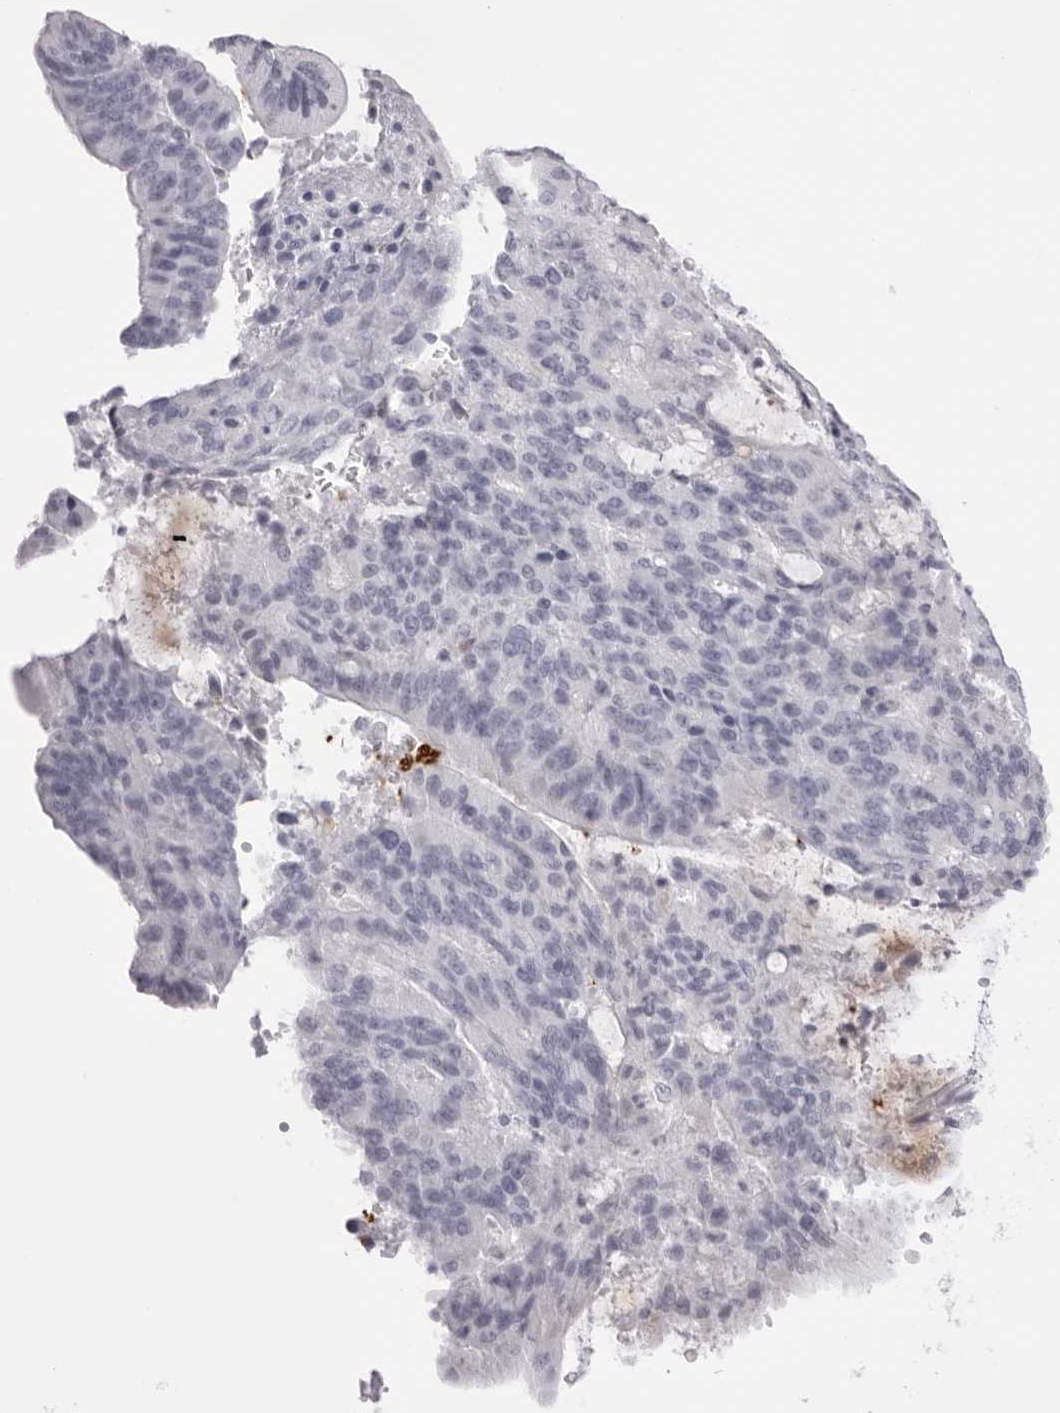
{"staining": {"intensity": "negative", "quantity": "none", "location": "none"}, "tissue": "liver cancer", "cell_type": "Tumor cells", "image_type": "cancer", "snomed": [{"axis": "morphology", "description": "Normal tissue, NOS"}, {"axis": "morphology", "description": "Cholangiocarcinoma"}, {"axis": "topography", "description": "Liver"}, {"axis": "topography", "description": "Peripheral nerve tissue"}], "caption": "The immunohistochemistry (IHC) micrograph has no significant positivity in tumor cells of liver cholangiocarcinoma tissue.", "gene": "SPTA1", "patient": {"sex": "female", "age": 73}}